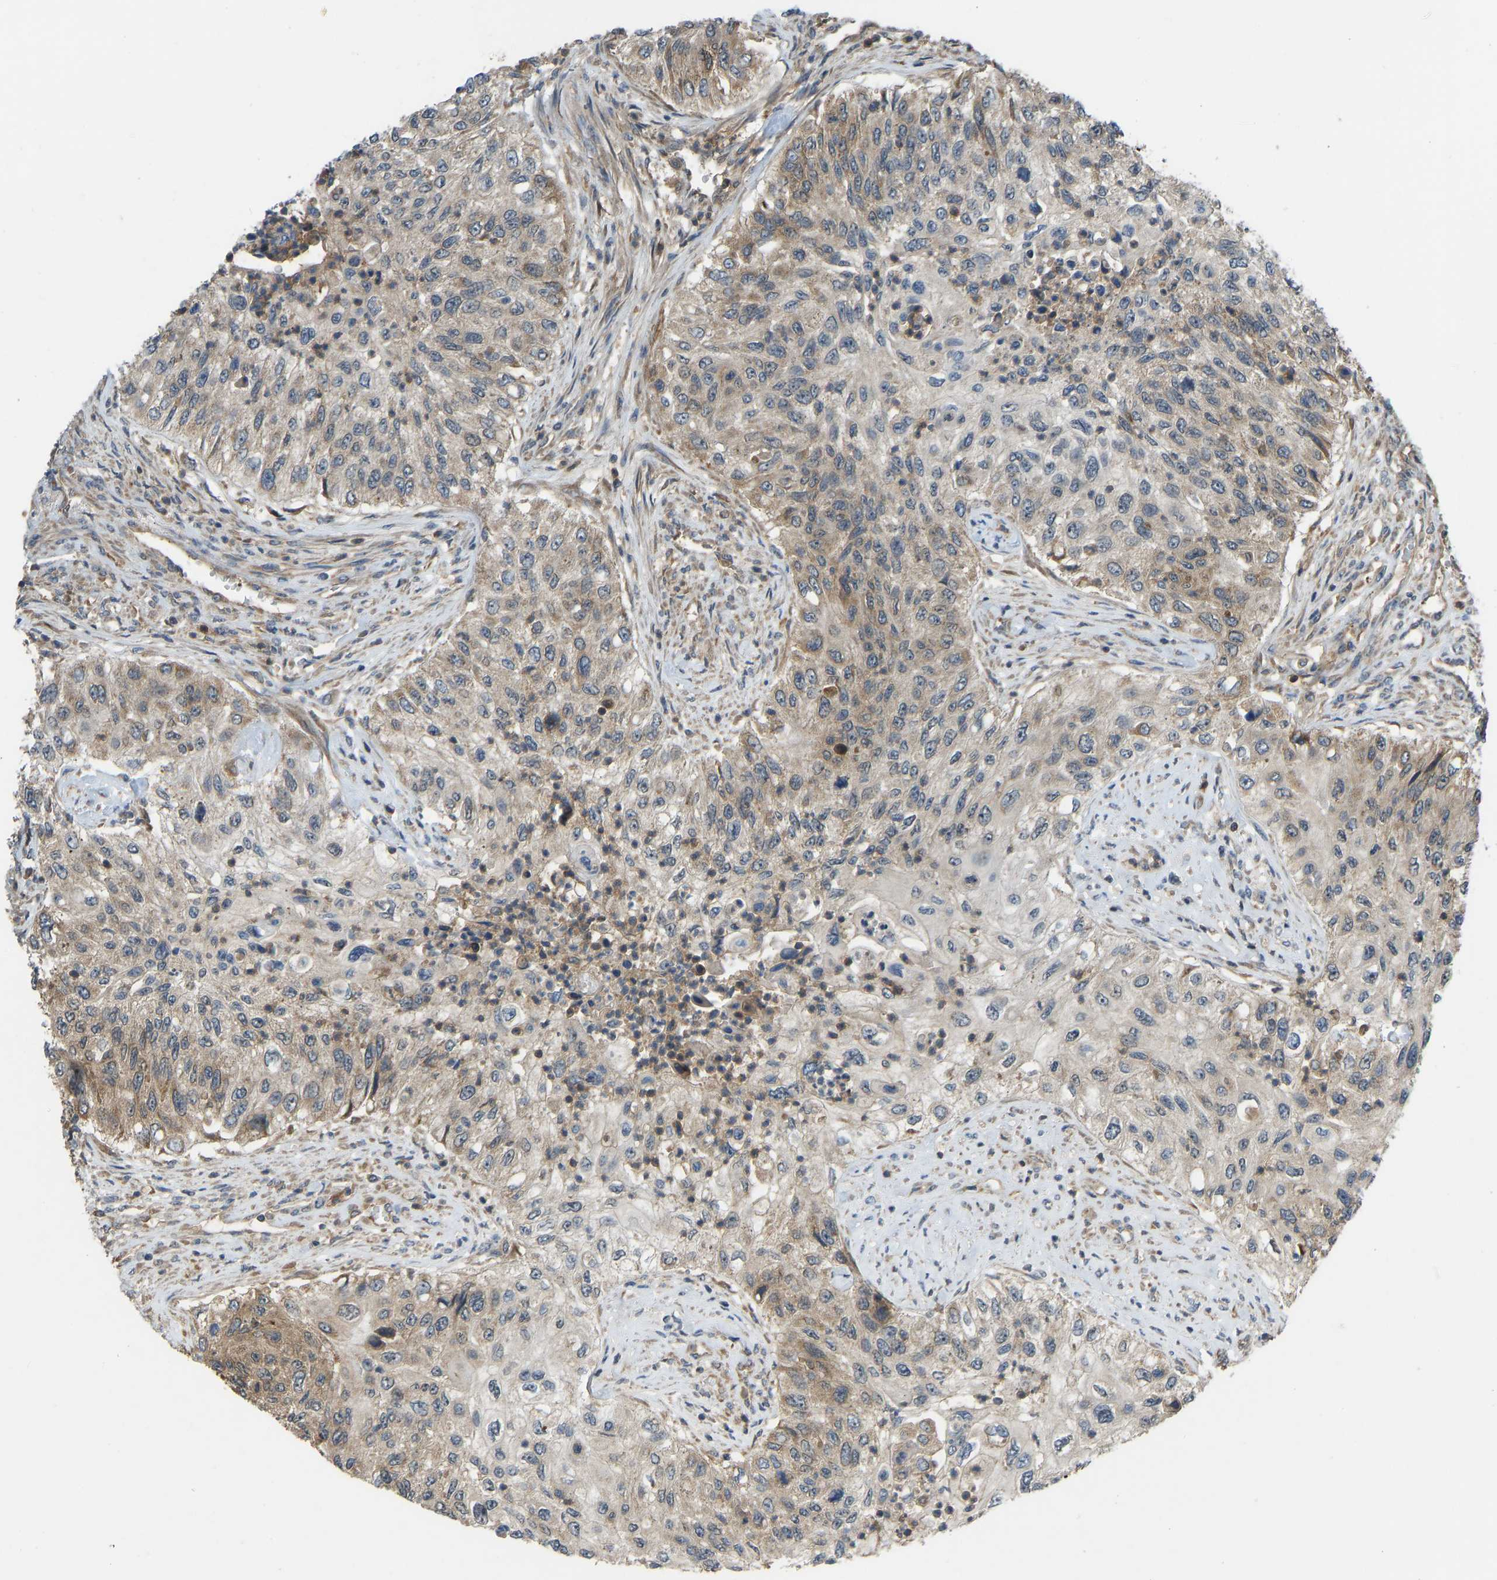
{"staining": {"intensity": "moderate", "quantity": ">75%", "location": "cytoplasmic/membranous"}, "tissue": "urothelial cancer", "cell_type": "Tumor cells", "image_type": "cancer", "snomed": [{"axis": "morphology", "description": "Urothelial carcinoma, High grade"}, {"axis": "topography", "description": "Urinary bladder"}], "caption": "Urothelial cancer stained for a protein (brown) shows moderate cytoplasmic/membranous positive positivity in about >75% of tumor cells.", "gene": "CCT8", "patient": {"sex": "female", "age": 60}}